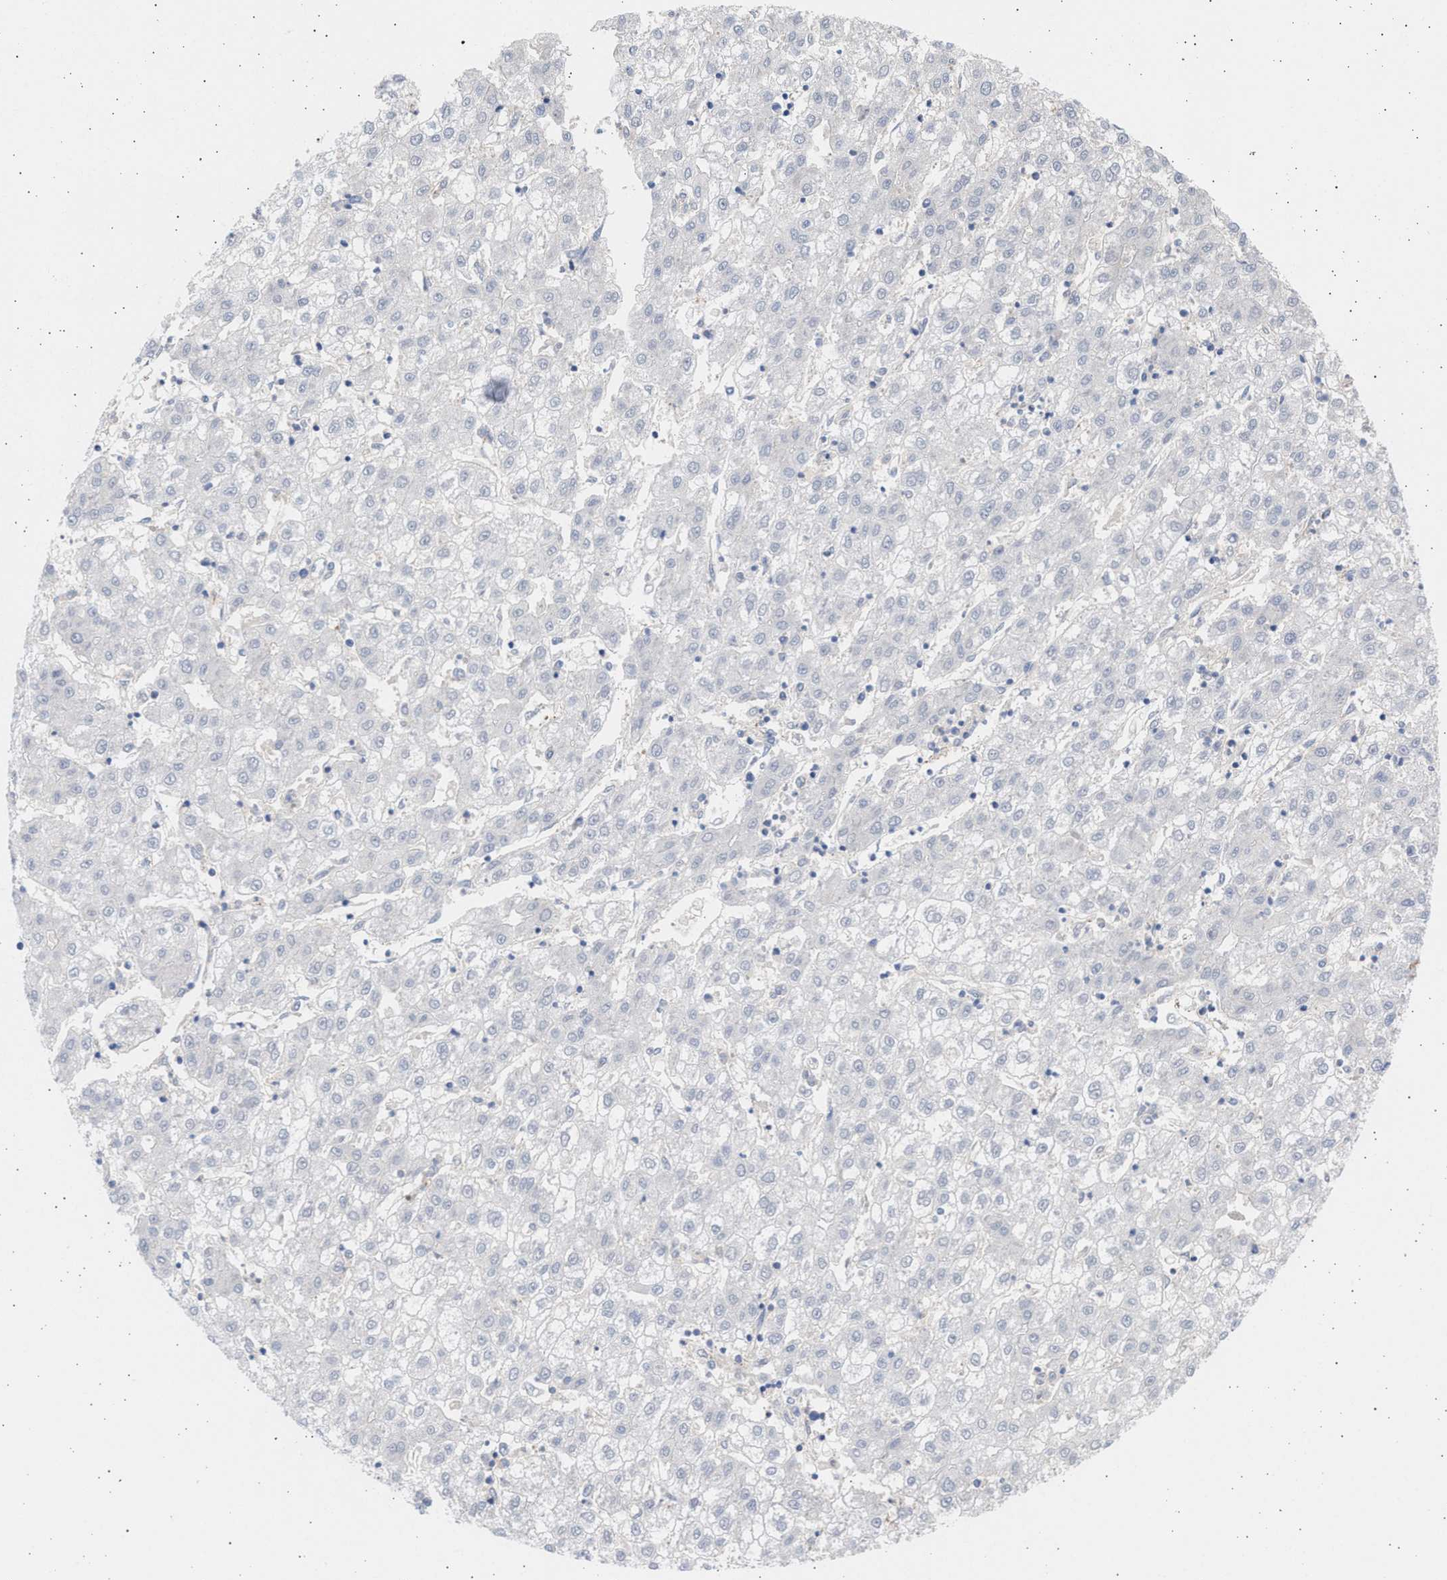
{"staining": {"intensity": "negative", "quantity": "none", "location": "none"}, "tissue": "liver cancer", "cell_type": "Tumor cells", "image_type": "cancer", "snomed": [{"axis": "morphology", "description": "Carcinoma, Hepatocellular, NOS"}, {"axis": "topography", "description": "Liver"}], "caption": "DAB (3,3'-diaminobenzidine) immunohistochemical staining of human liver cancer (hepatocellular carcinoma) reveals no significant expression in tumor cells.", "gene": "ALDOC", "patient": {"sex": "male", "age": 72}}